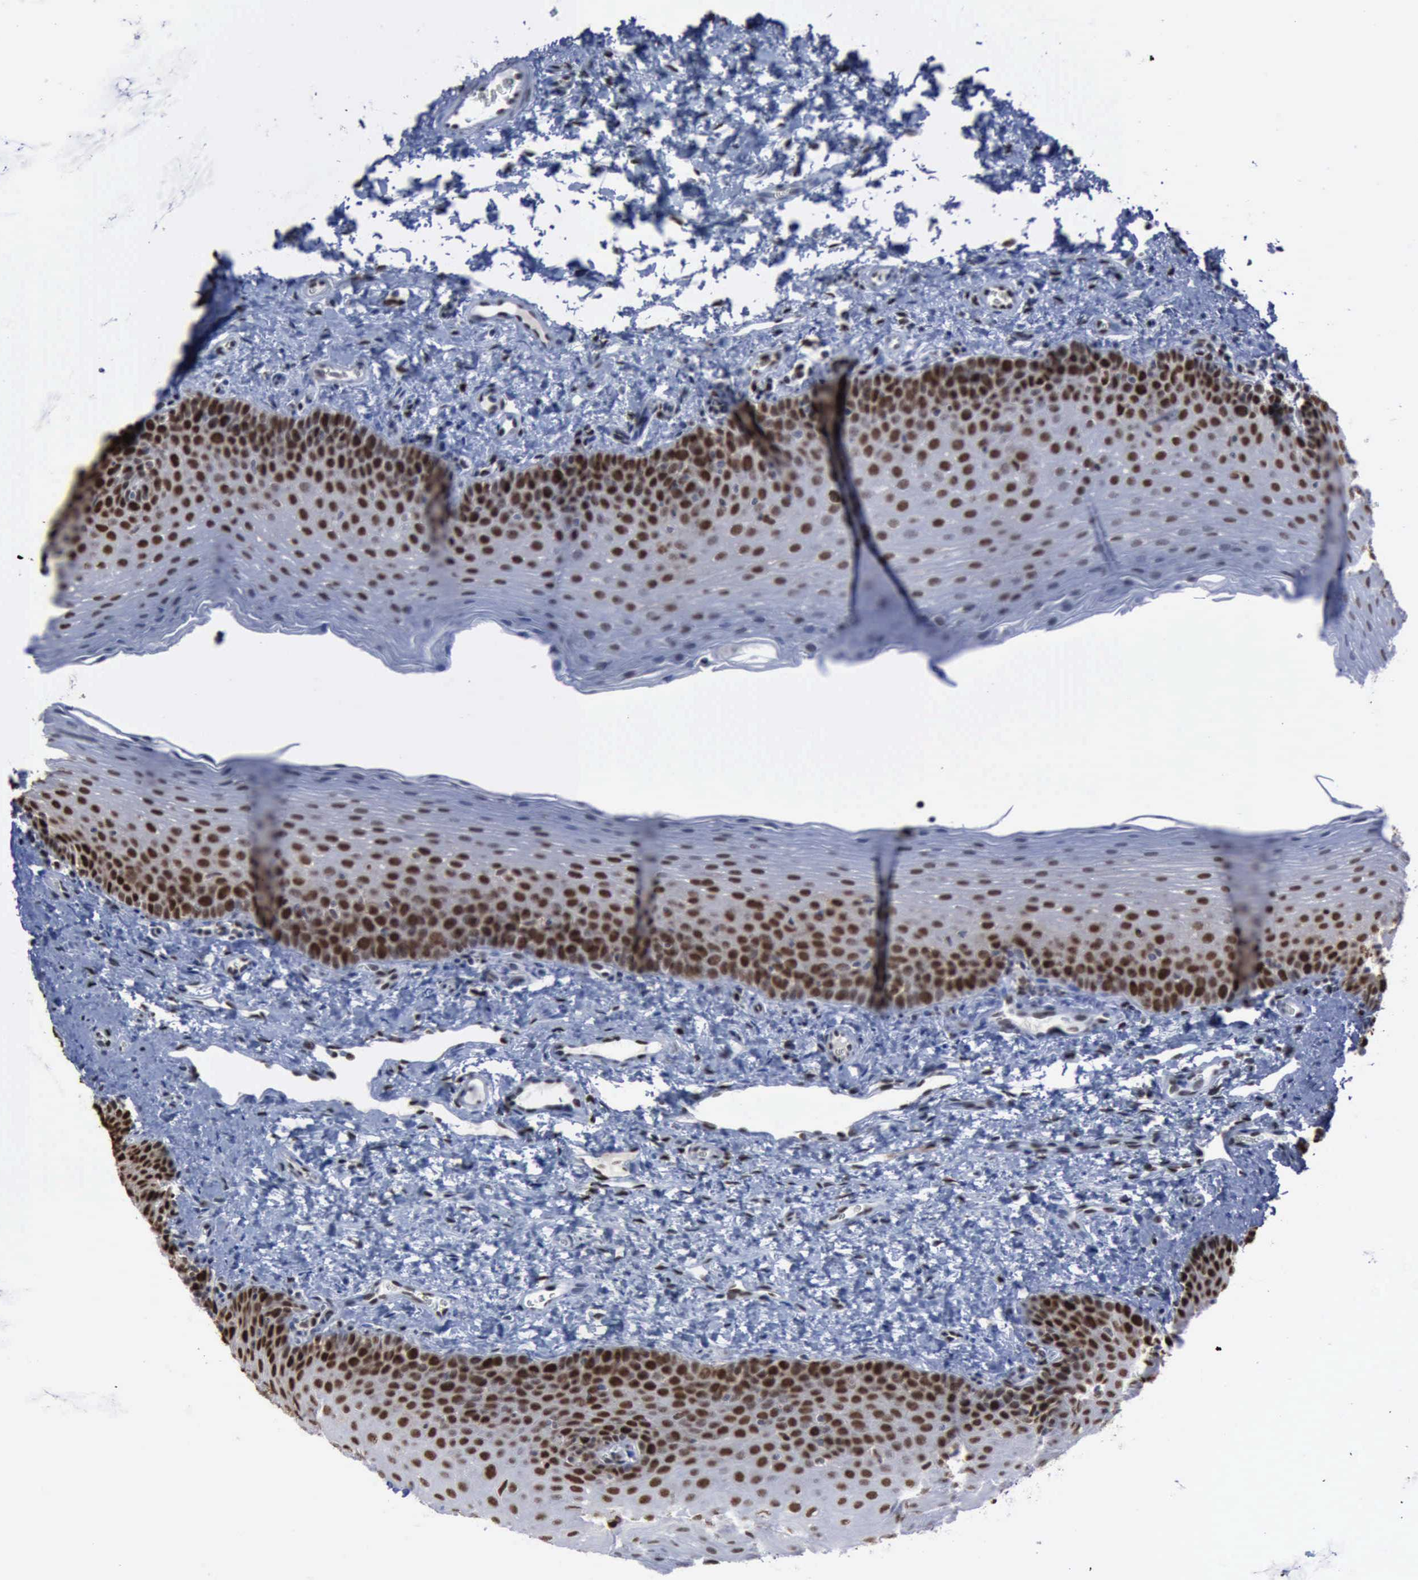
{"staining": {"intensity": "strong", "quantity": "25%-75%", "location": "nuclear"}, "tissue": "oral mucosa", "cell_type": "Squamous epithelial cells", "image_type": "normal", "snomed": [{"axis": "morphology", "description": "Normal tissue, NOS"}, {"axis": "topography", "description": "Oral tissue"}], "caption": "The image displays staining of unremarkable oral mucosa, revealing strong nuclear protein positivity (brown color) within squamous epithelial cells.", "gene": "PCNA", "patient": {"sex": "male", "age": 20}}